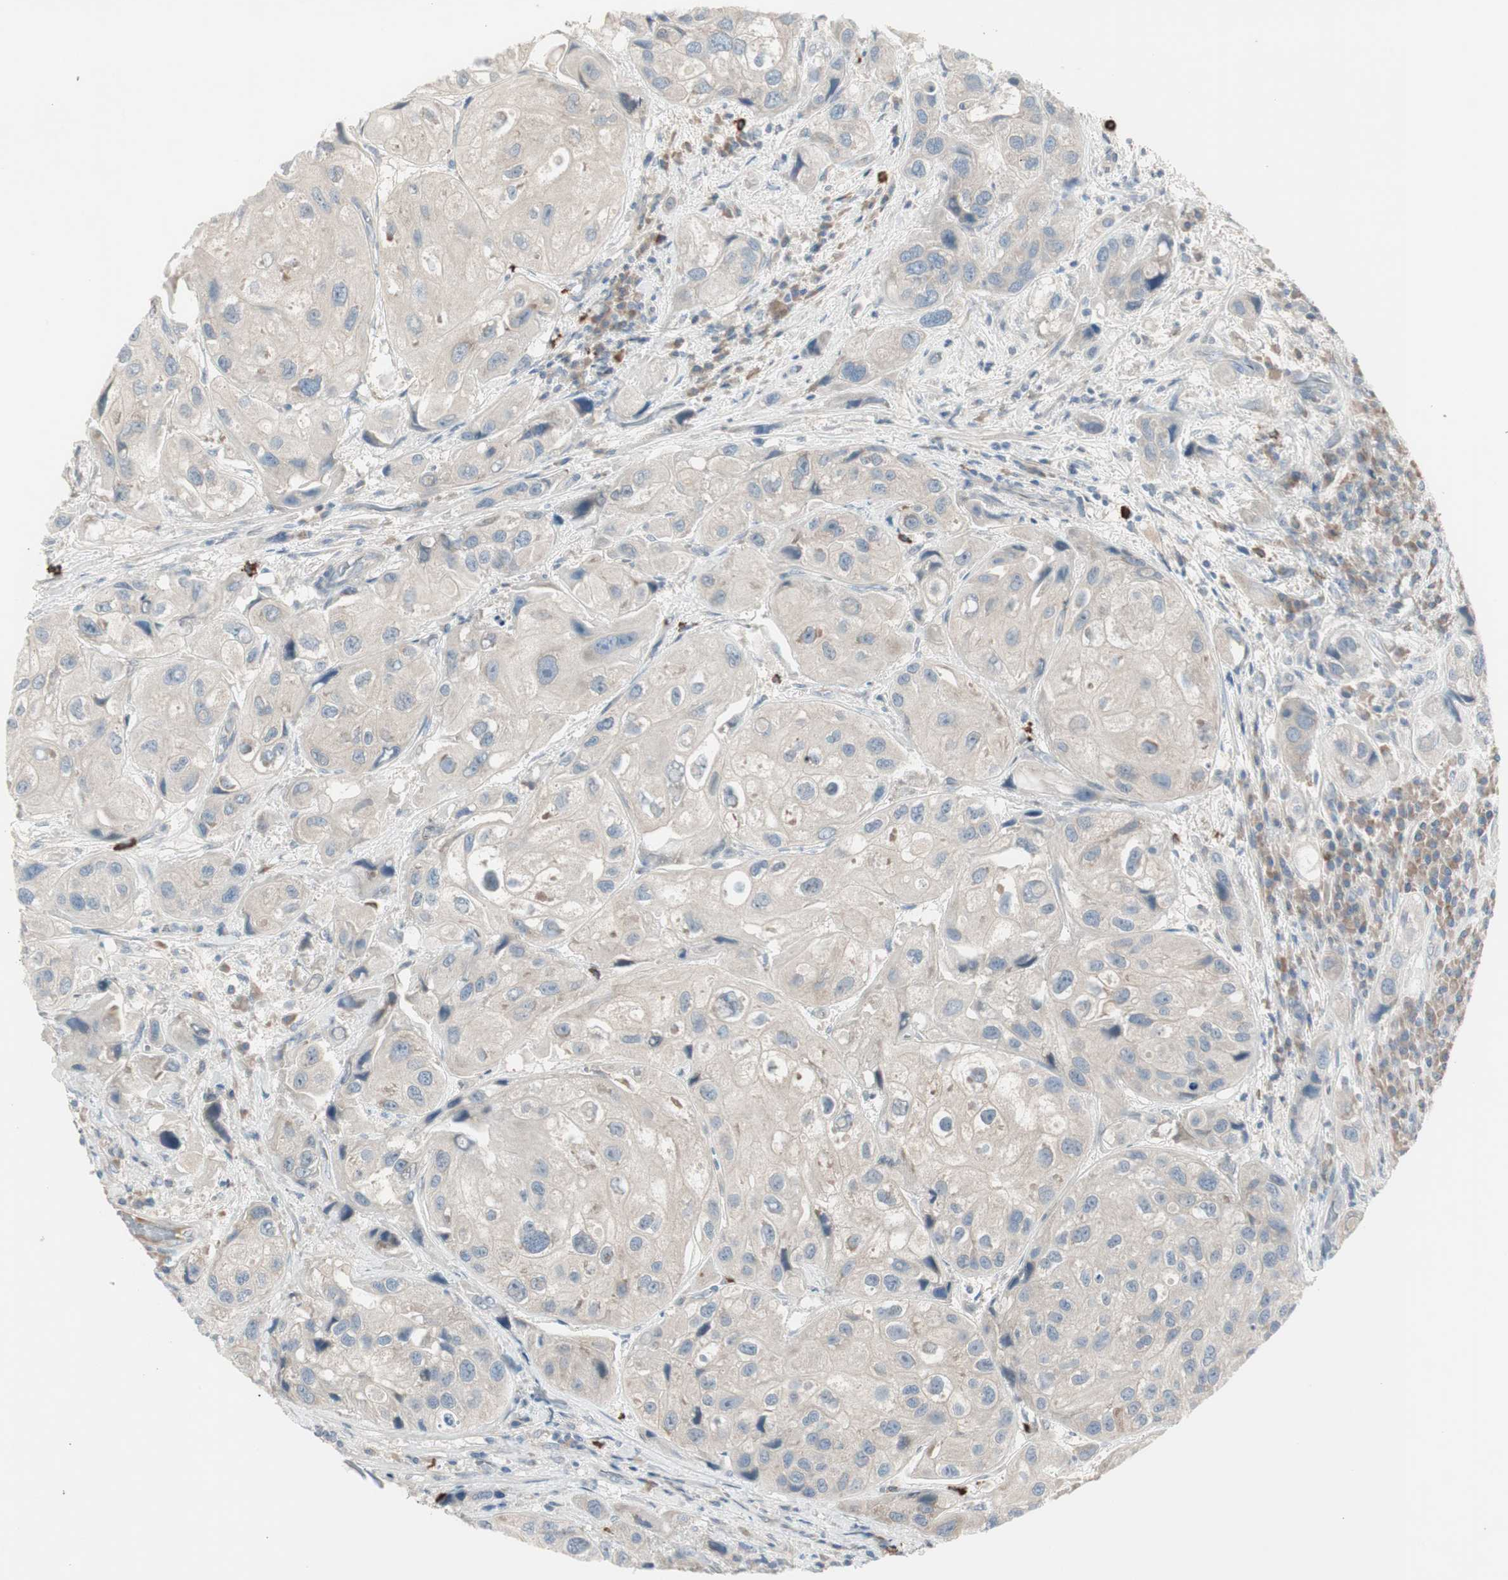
{"staining": {"intensity": "weak", "quantity": ">75%", "location": "cytoplasmic/membranous"}, "tissue": "urothelial cancer", "cell_type": "Tumor cells", "image_type": "cancer", "snomed": [{"axis": "morphology", "description": "Urothelial carcinoma, High grade"}, {"axis": "topography", "description": "Urinary bladder"}], "caption": "Weak cytoplasmic/membranous staining for a protein is identified in about >75% of tumor cells of high-grade urothelial carcinoma using immunohistochemistry (IHC).", "gene": "MAPRE3", "patient": {"sex": "female", "age": 64}}